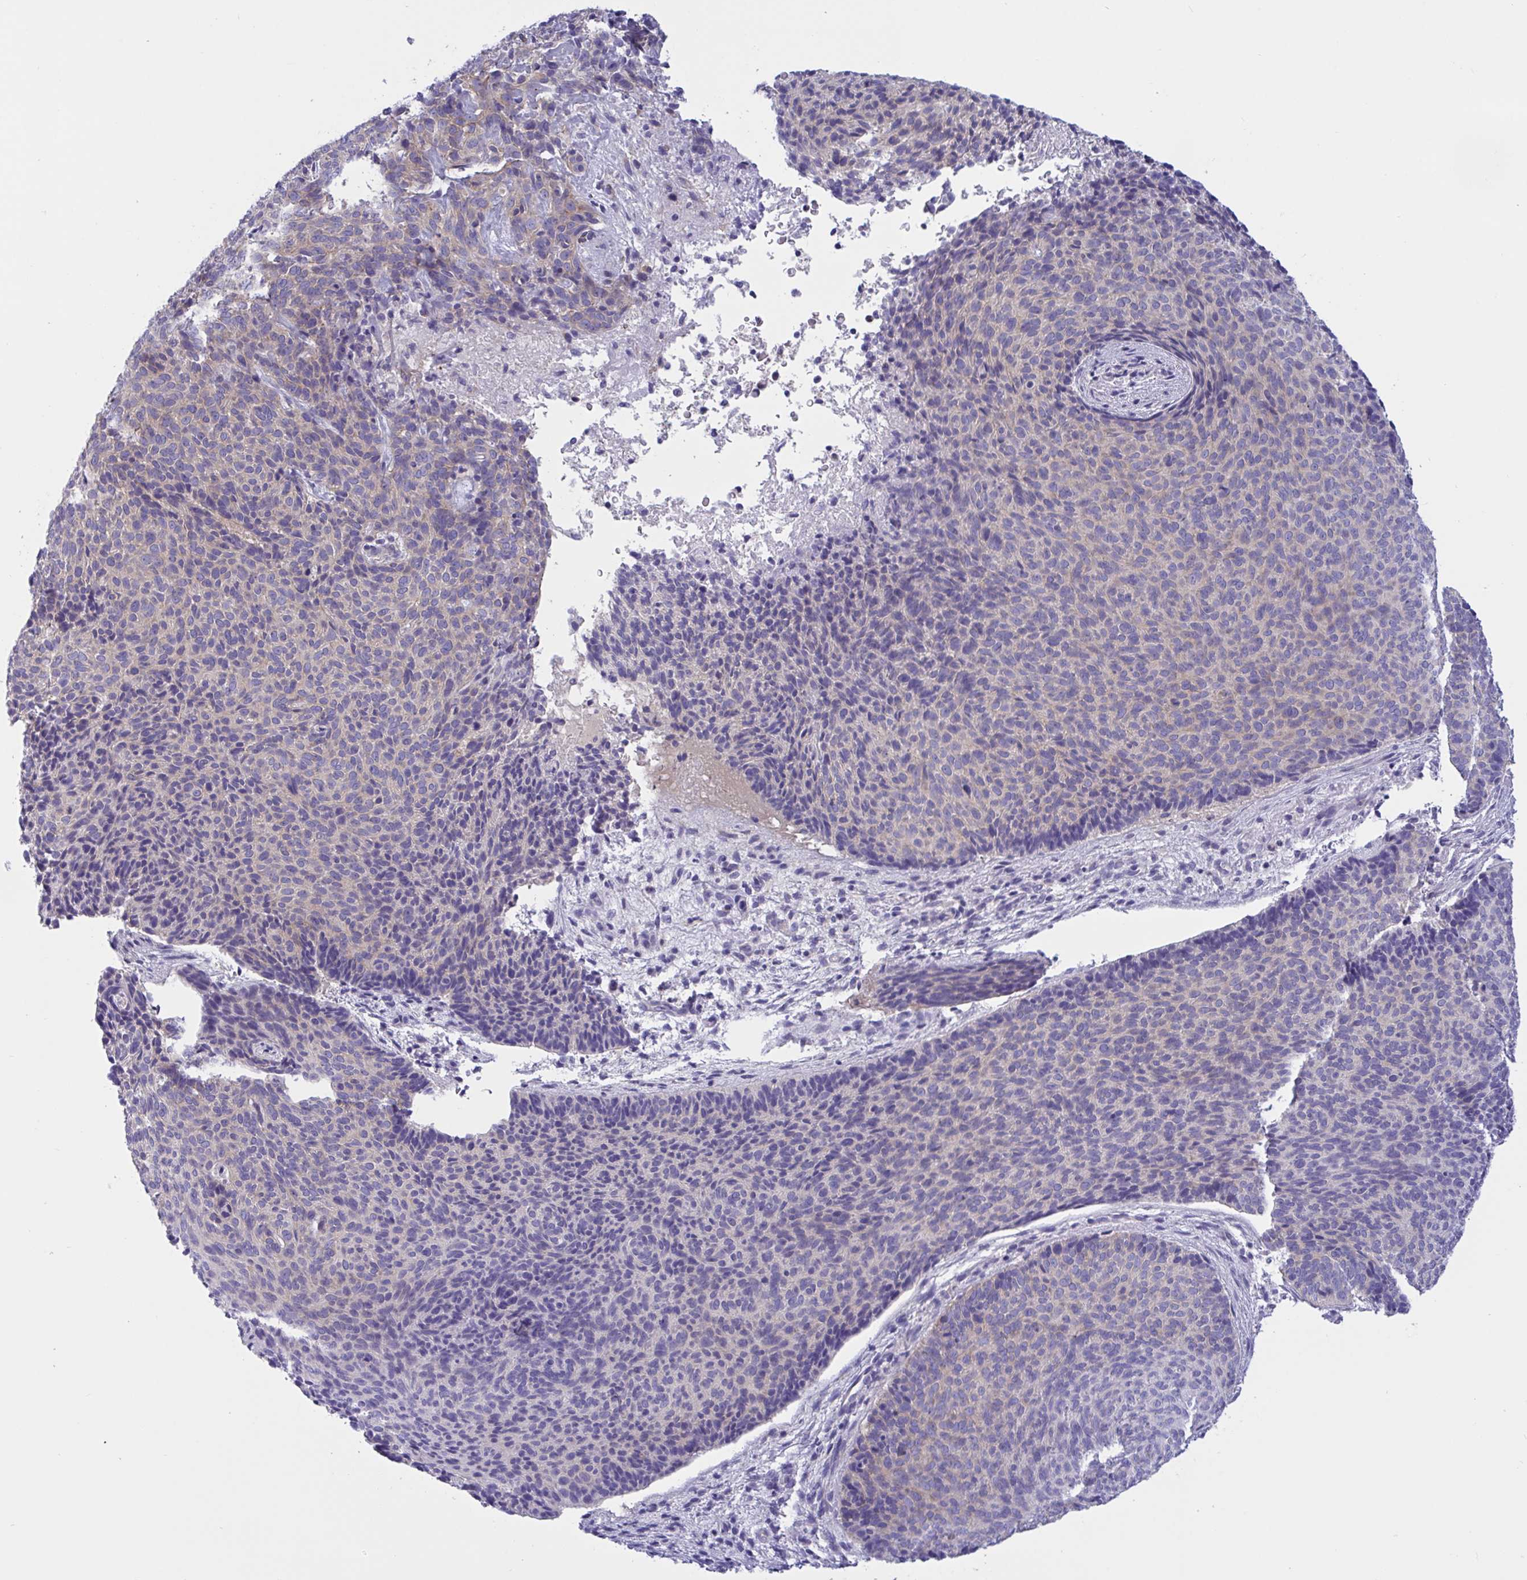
{"staining": {"intensity": "negative", "quantity": "none", "location": "none"}, "tissue": "skin cancer", "cell_type": "Tumor cells", "image_type": "cancer", "snomed": [{"axis": "morphology", "description": "Basal cell carcinoma"}, {"axis": "topography", "description": "Skin"}, {"axis": "topography", "description": "Skin of head"}], "caption": "The immunohistochemistry micrograph has no significant expression in tumor cells of skin basal cell carcinoma tissue.", "gene": "OXLD1", "patient": {"sex": "female", "age": 92}}